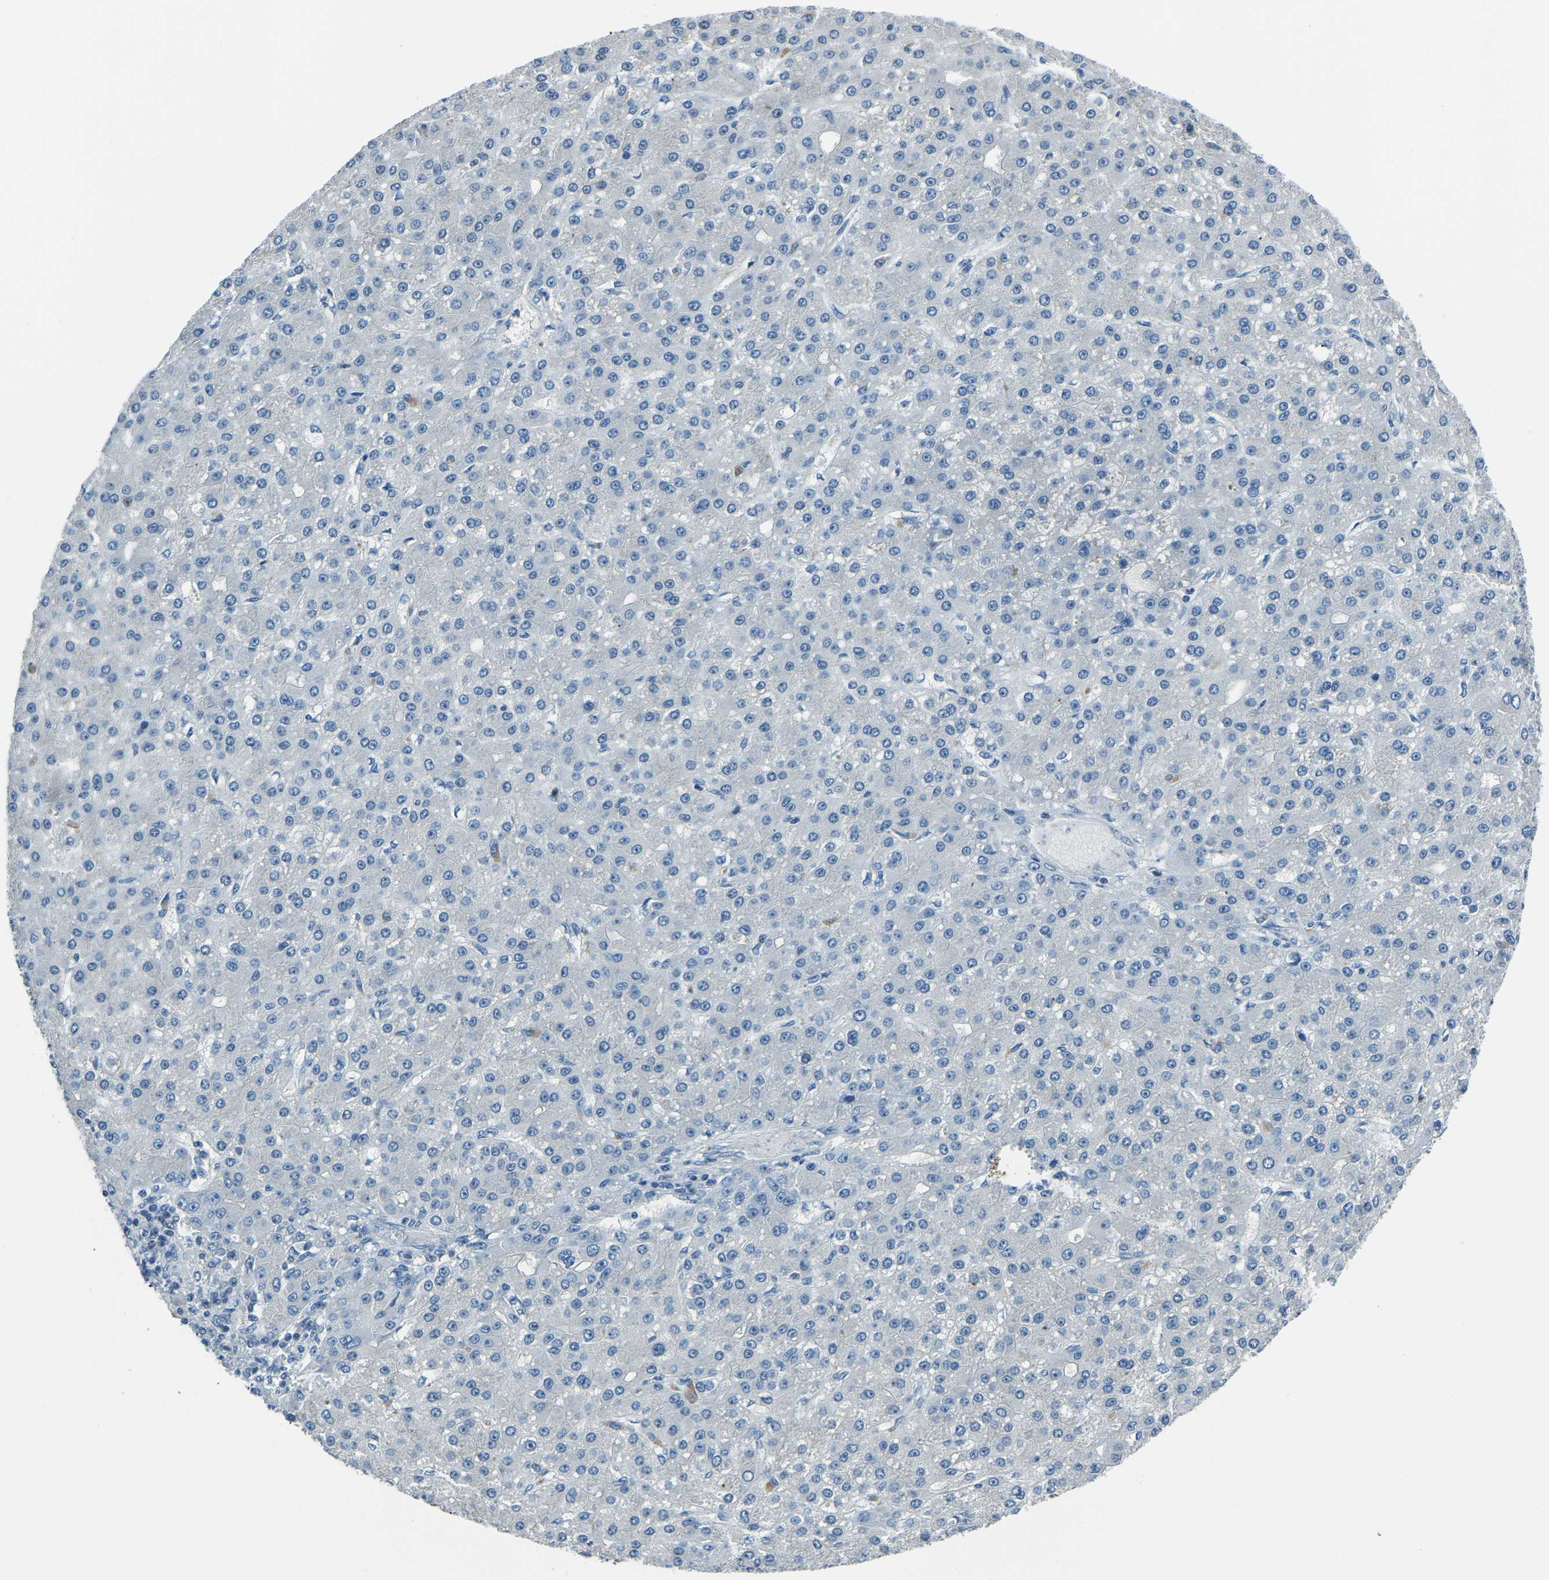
{"staining": {"intensity": "negative", "quantity": "none", "location": "none"}, "tissue": "liver cancer", "cell_type": "Tumor cells", "image_type": "cancer", "snomed": [{"axis": "morphology", "description": "Carcinoma, Hepatocellular, NOS"}, {"axis": "topography", "description": "Liver"}], "caption": "High power microscopy photomicrograph of an immunohistochemistry (IHC) micrograph of liver cancer (hepatocellular carcinoma), revealing no significant staining in tumor cells.", "gene": "RRP1", "patient": {"sex": "male", "age": 67}}